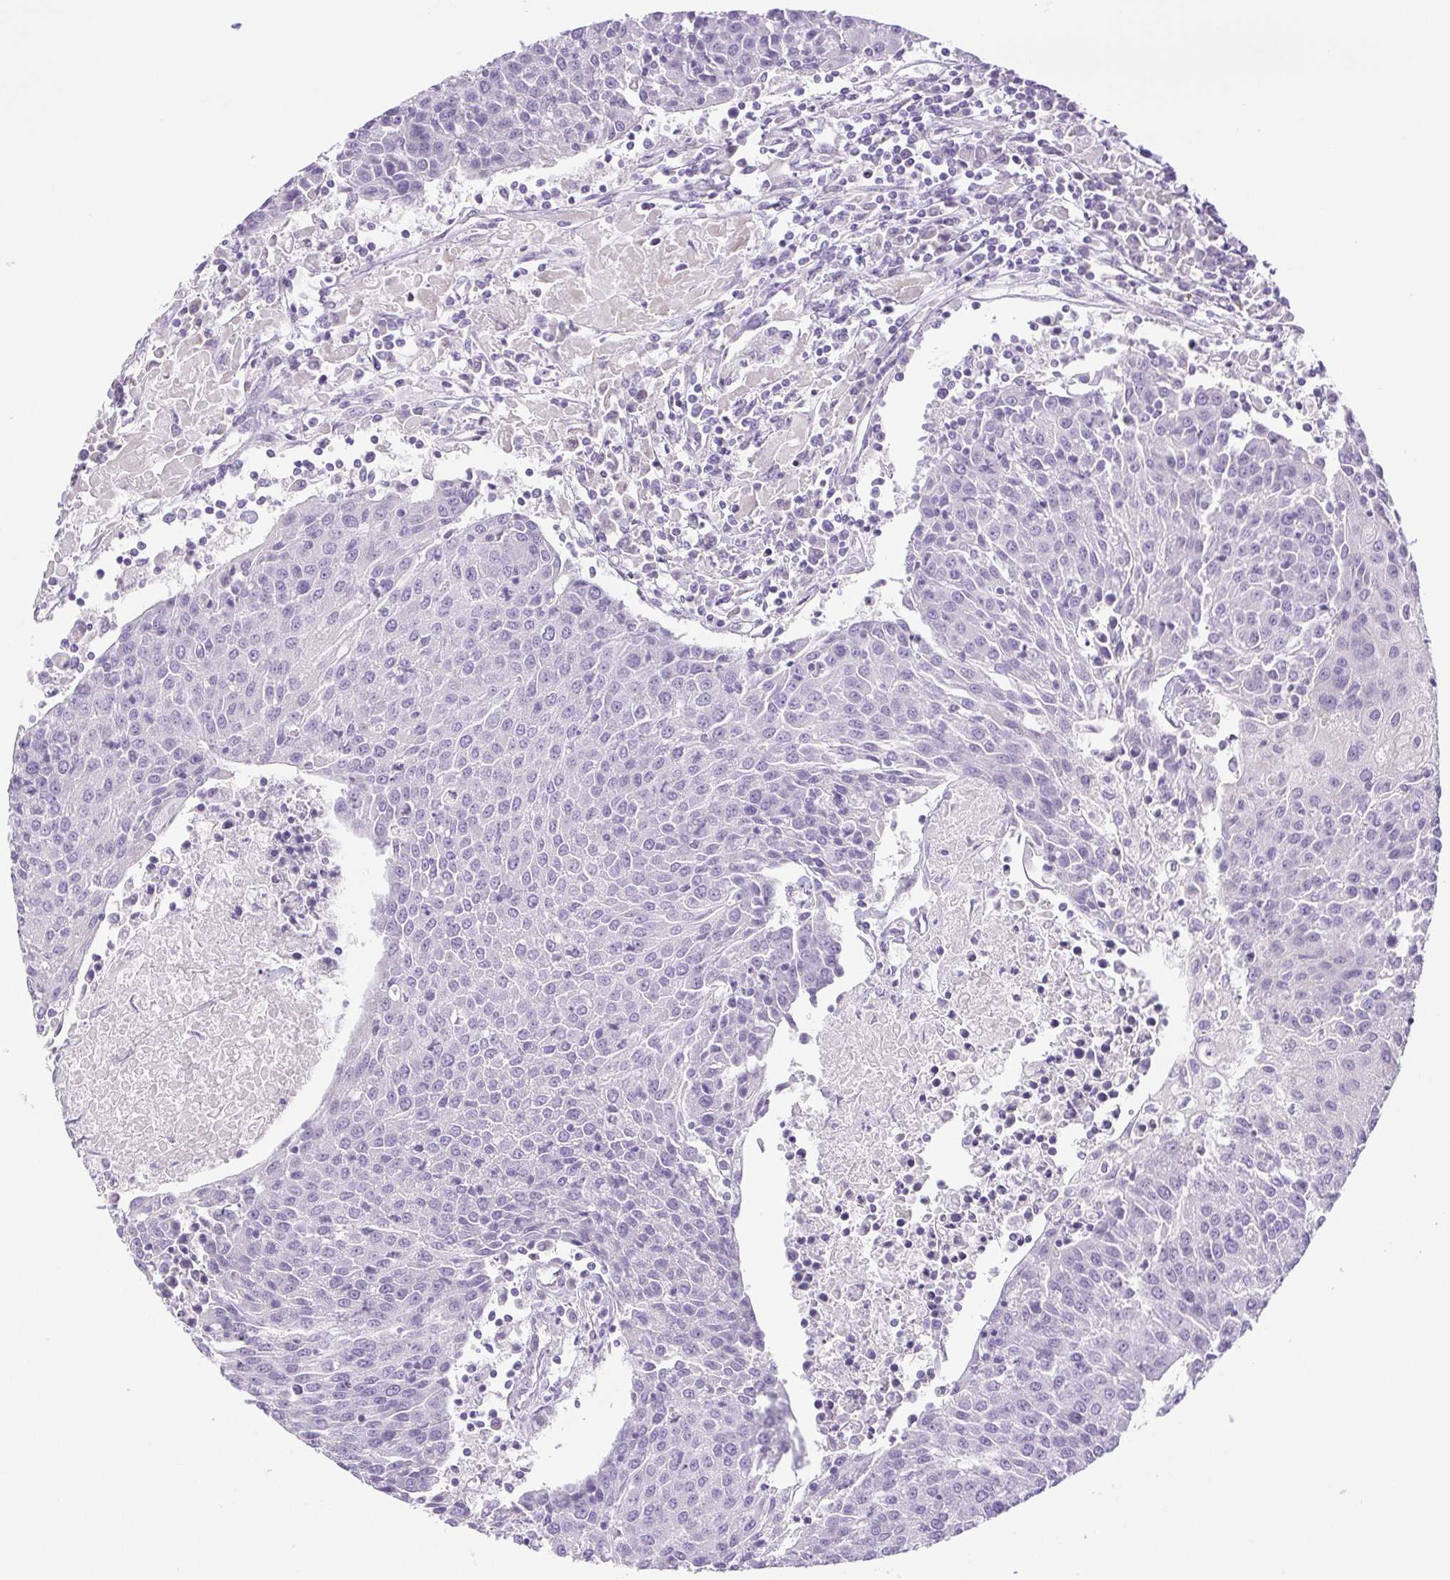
{"staining": {"intensity": "negative", "quantity": "none", "location": "none"}, "tissue": "urothelial cancer", "cell_type": "Tumor cells", "image_type": "cancer", "snomed": [{"axis": "morphology", "description": "Urothelial carcinoma, High grade"}, {"axis": "topography", "description": "Urinary bladder"}], "caption": "IHC of urothelial cancer demonstrates no expression in tumor cells. Brightfield microscopy of IHC stained with DAB (brown) and hematoxylin (blue), captured at high magnification.", "gene": "PAPPA2", "patient": {"sex": "female", "age": 85}}